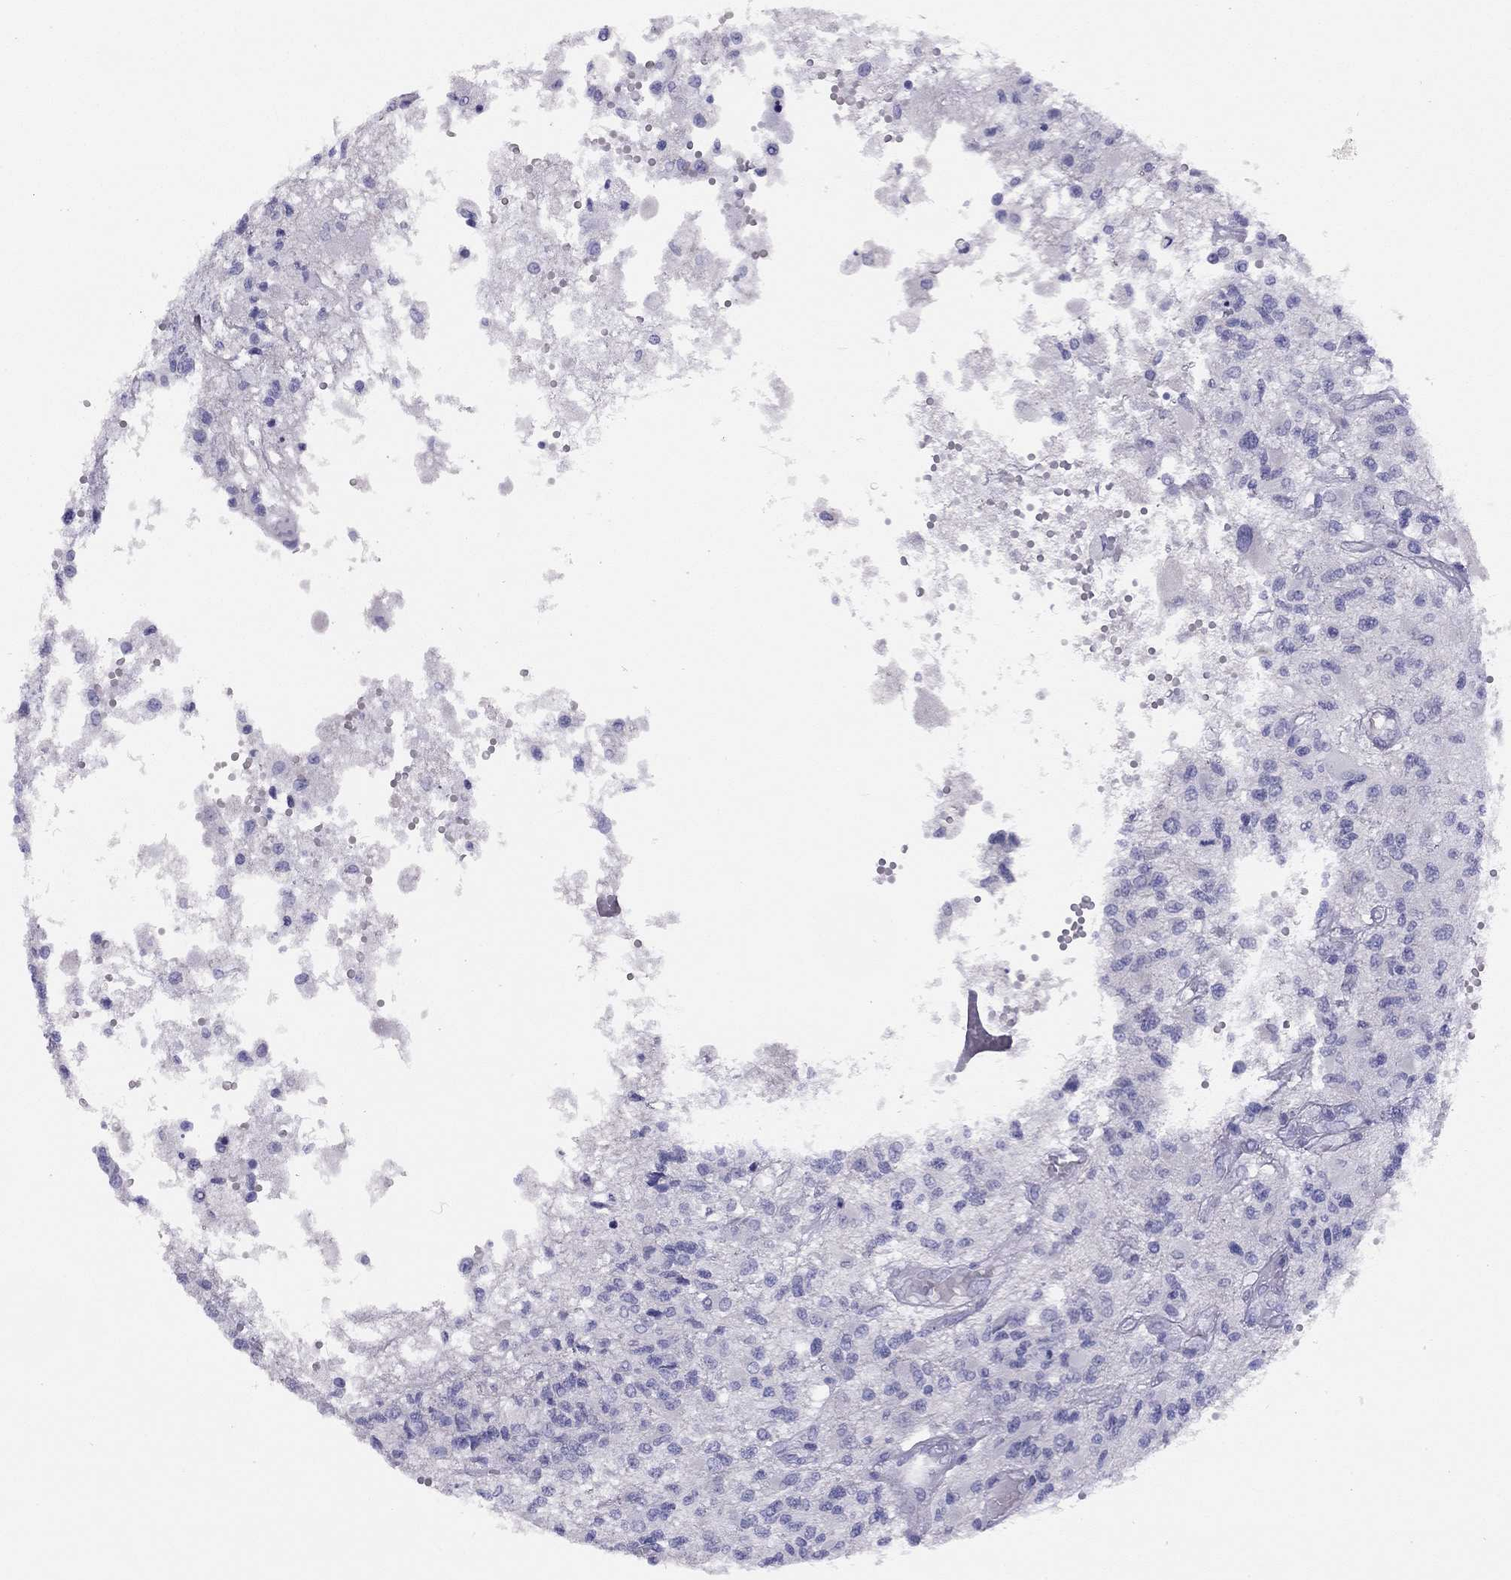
{"staining": {"intensity": "negative", "quantity": "none", "location": "none"}, "tissue": "glioma", "cell_type": "Tumor cells", "image_type": "cancer", "snomed": [{"axis": "morphology", "description": "Glioma, malignant, High grade"}, {"axis": "topography", "description": "Brain"}], "caption": "Tumor cells show no significant protein positivity in malignant glioma (high-grade).", "gene": "LRIT2", "patient": {"sex": "female", "age": 63}}